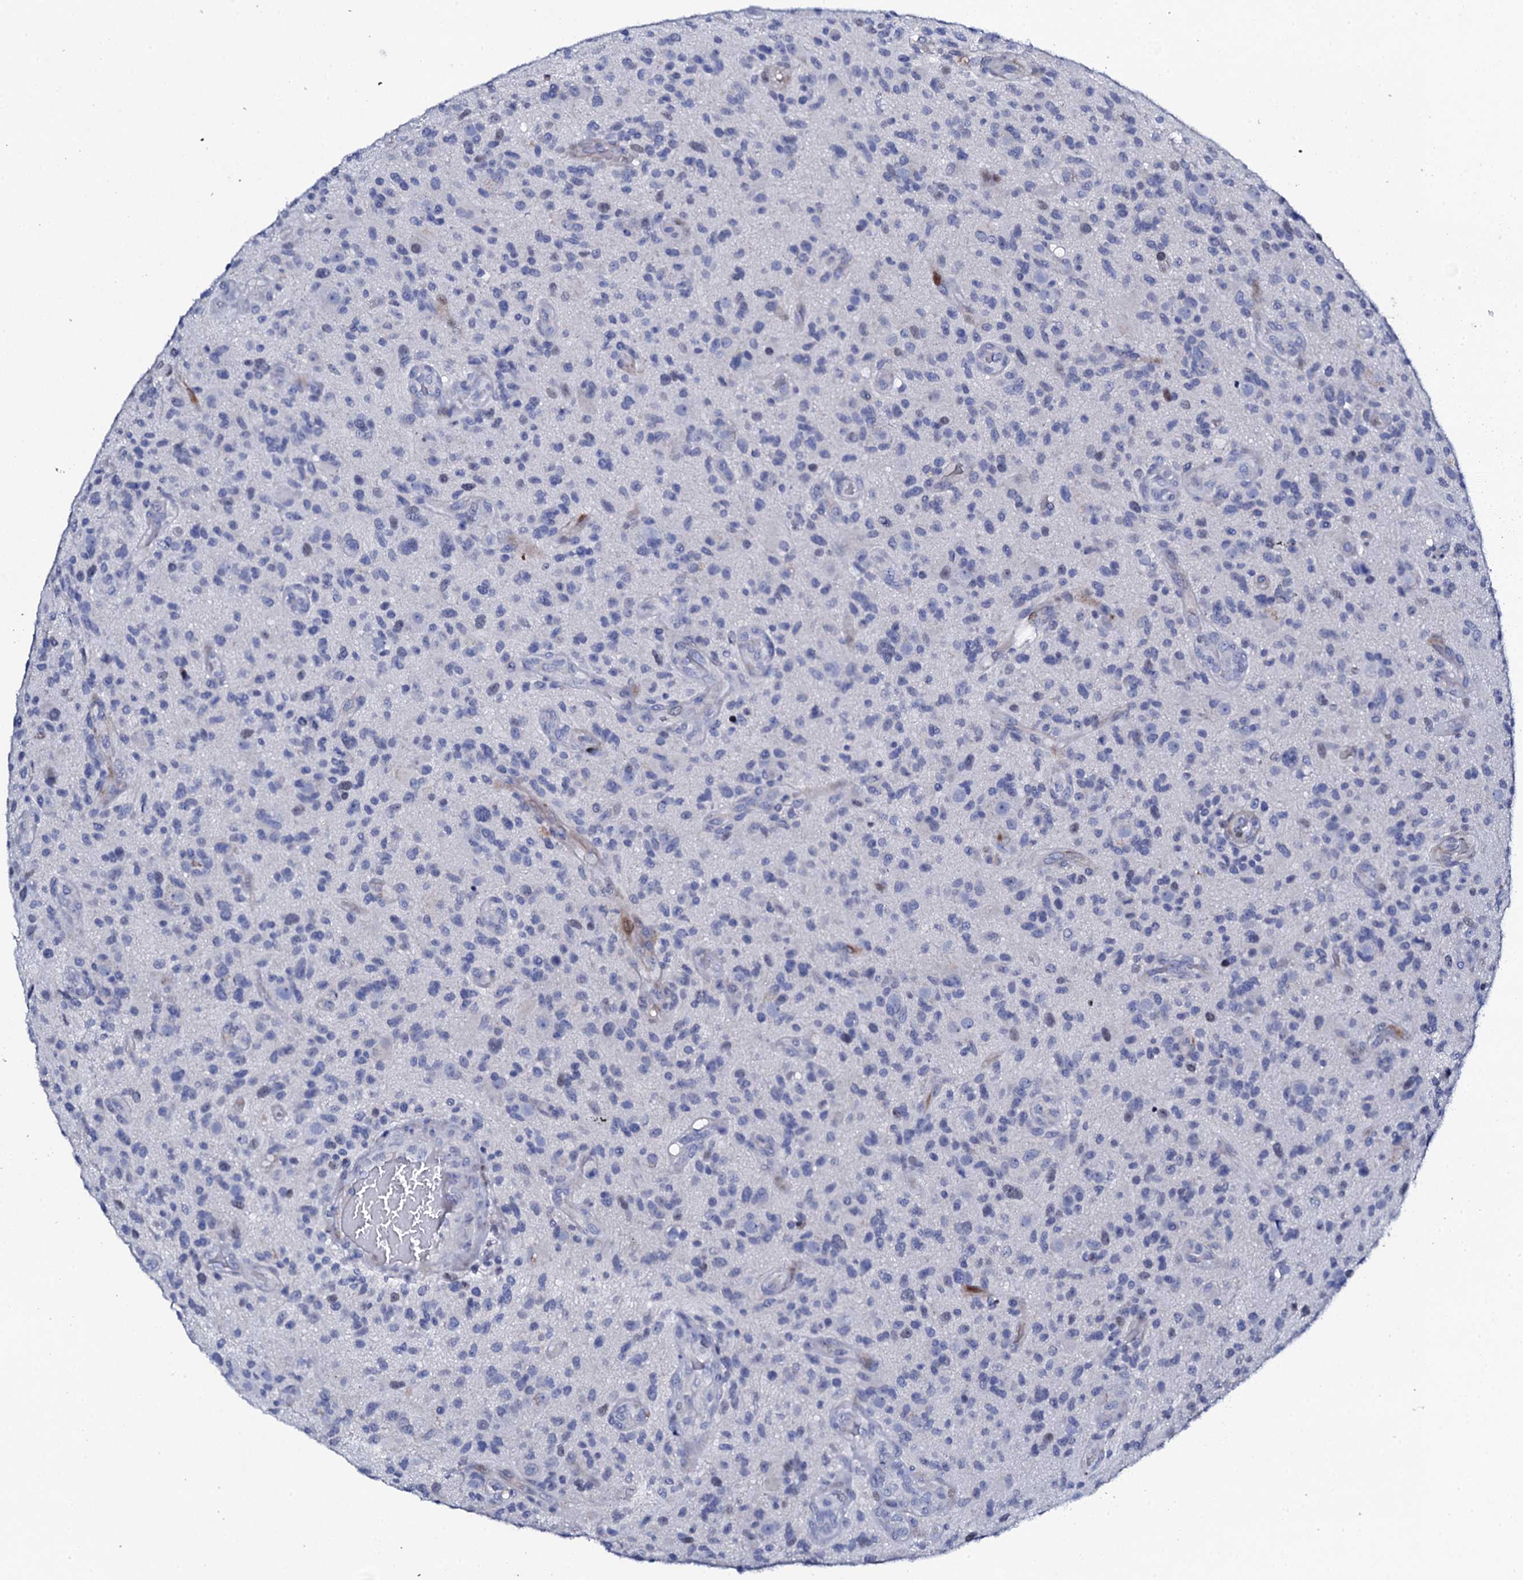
{"staining": {"intensity": "negative", "quantity": "none", "location": "none"}, "tissue": "glioma", "cell_type": "Tumor cells", "image_type": "cancer", "snomed": [{"axis": "morphology", "description": "Glioma, malignant, High grade"}, {"axis": "topography", "description": "Brain"}], "caption": "An image of glioma stained for a protein demonstrates no brown staining in tumor cells.", "gene": "NUDT13", "patient": {"sex": "male", "age": 47}}